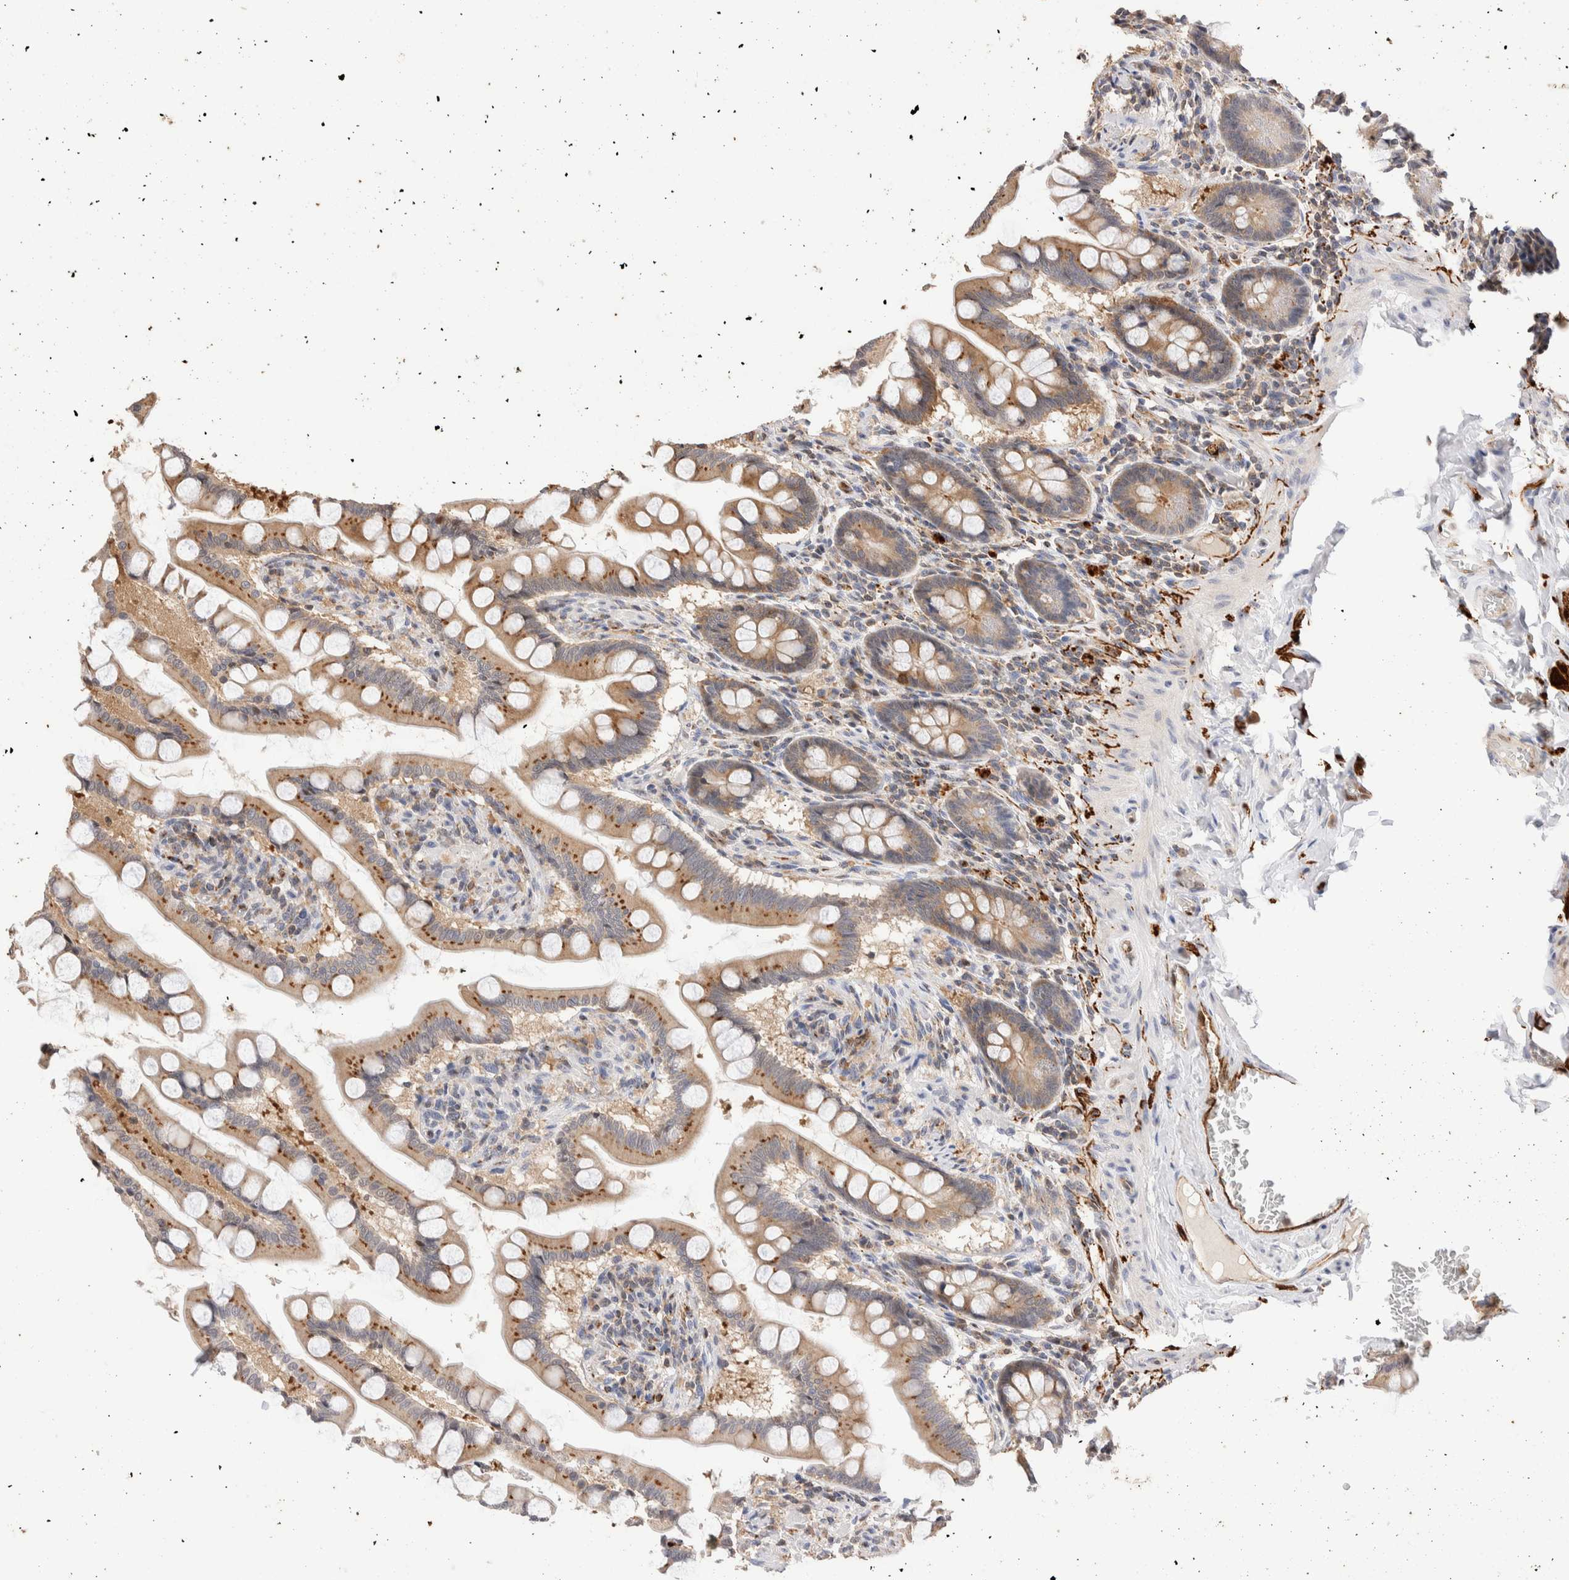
{"staining": {"intensity": "moderate", "quantity": ">75%", "location": "cytoplasmic/membranous"}, "tissue": "small intestine", "cell_type": "Glandular cells", "image_type": "normal", "snomed": [{"axis": "morphology", "description": "Normal tissue, NOS"}, {"axis": "topography", "description": "Small intestine"}], "caption": "Immunohistochemical staining of benign human small intestine displays medium levels of moderate cytoplasmic/membranous expression in approximately >75% of glandular cells. (Stains: DAB in brown, nuclei in blue, Microscopy: brightfield microscopy at high magnification).", "gene": "NSMAF", "patient": {"sex": "male", "age": 41}}